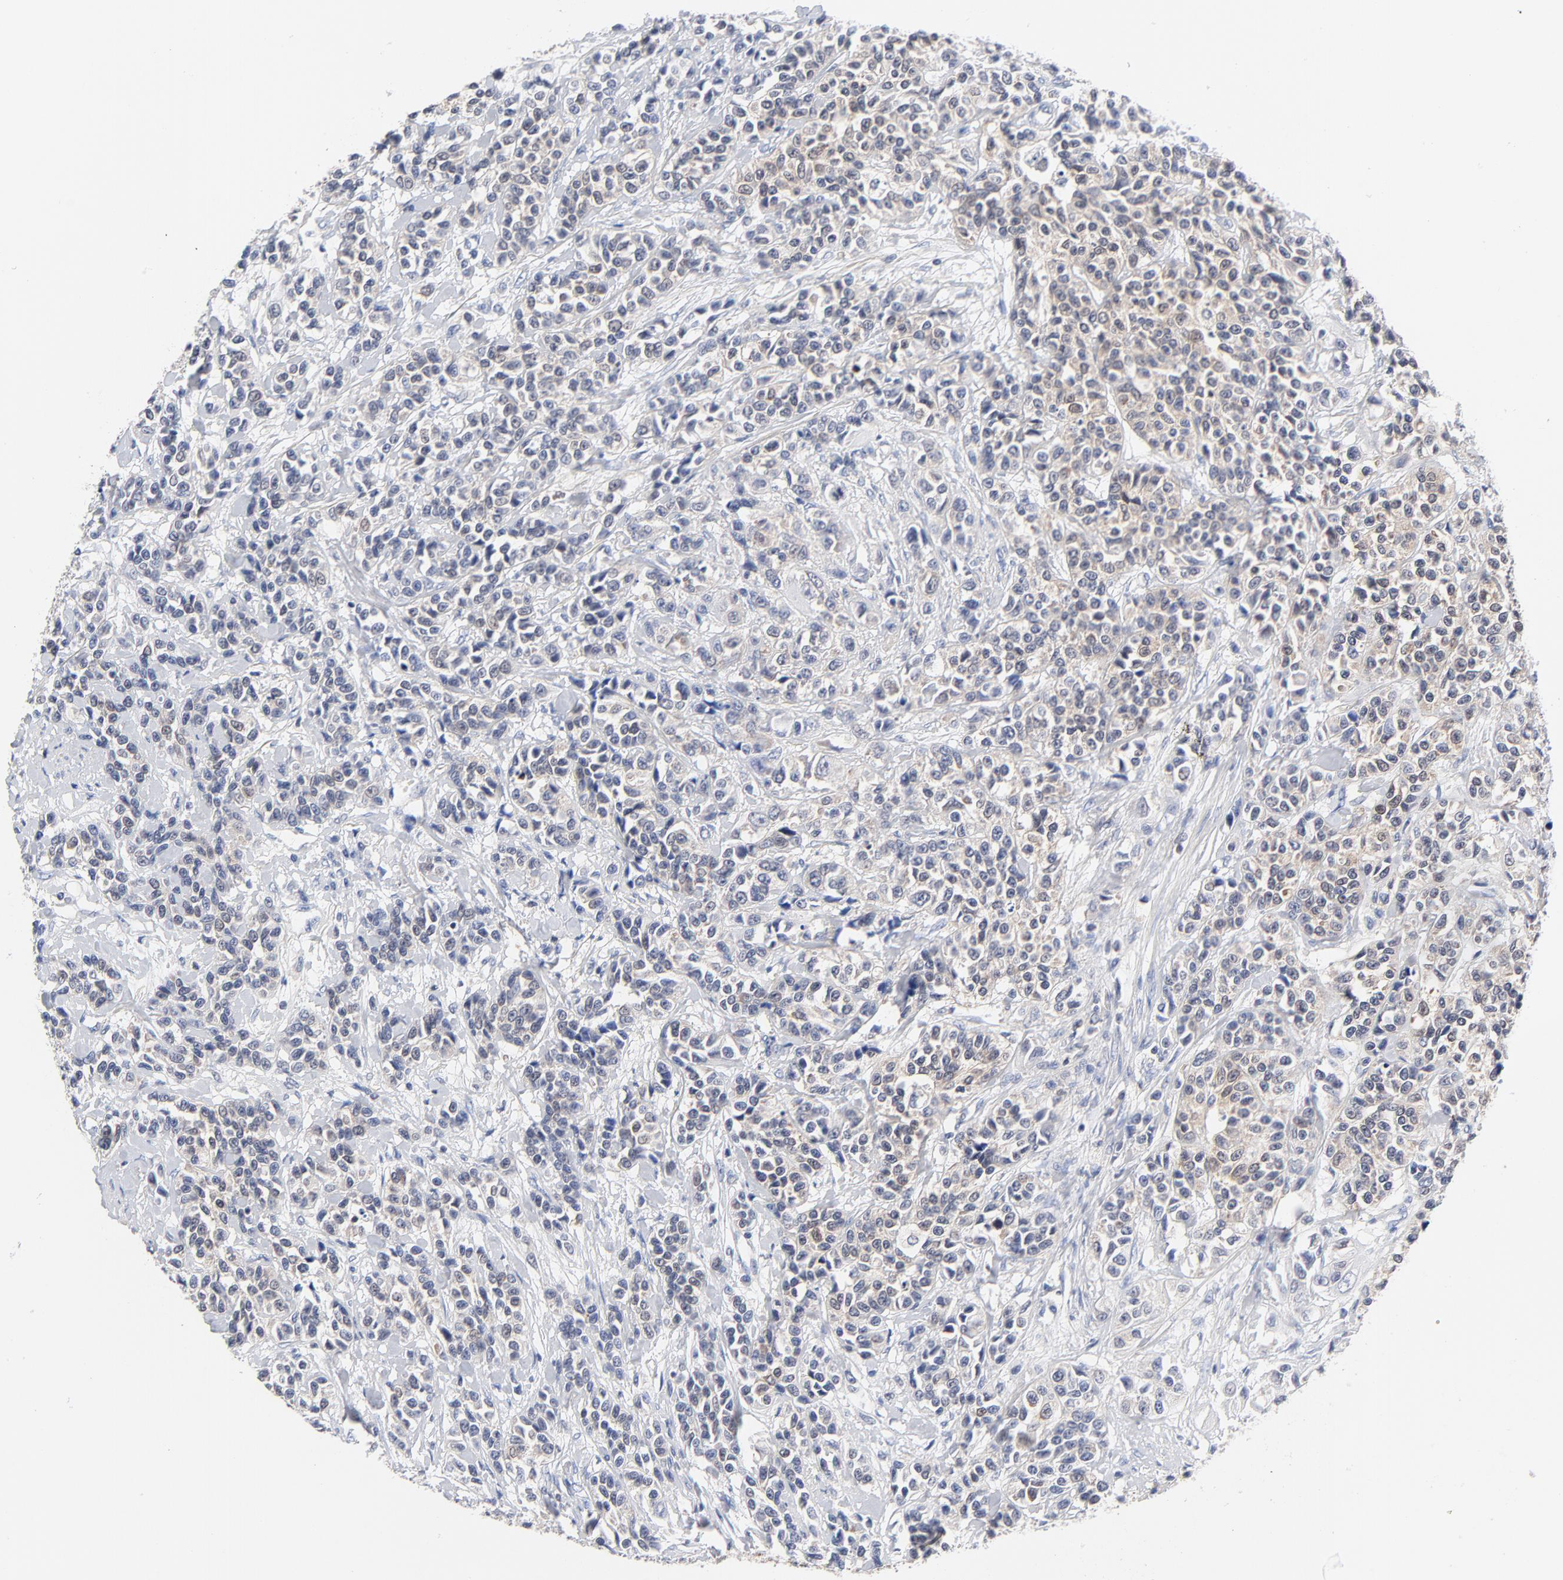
{"staining": {"intensity": "weak", "quantity": "25%-75%", "location": "cytoplasmic/membranous"}, "tissue": "urothelial cancer", "cell_type": "Tumor cells", "image_type": "cancer", "snomed": [{"axis": "morphology", "description": "Urothelial carcinoma, High grade"}, {"axis": "topography", "description": "Urinary bladder"}], "caption": "Immunohistochemical staining of human urothelial cancer exhibits weak cytoplasmic/membranous protein positivity in about 25%-75% of tumor cells.", "gene": "CAB39L", "patient": {"sex": "female", "age": 81}}